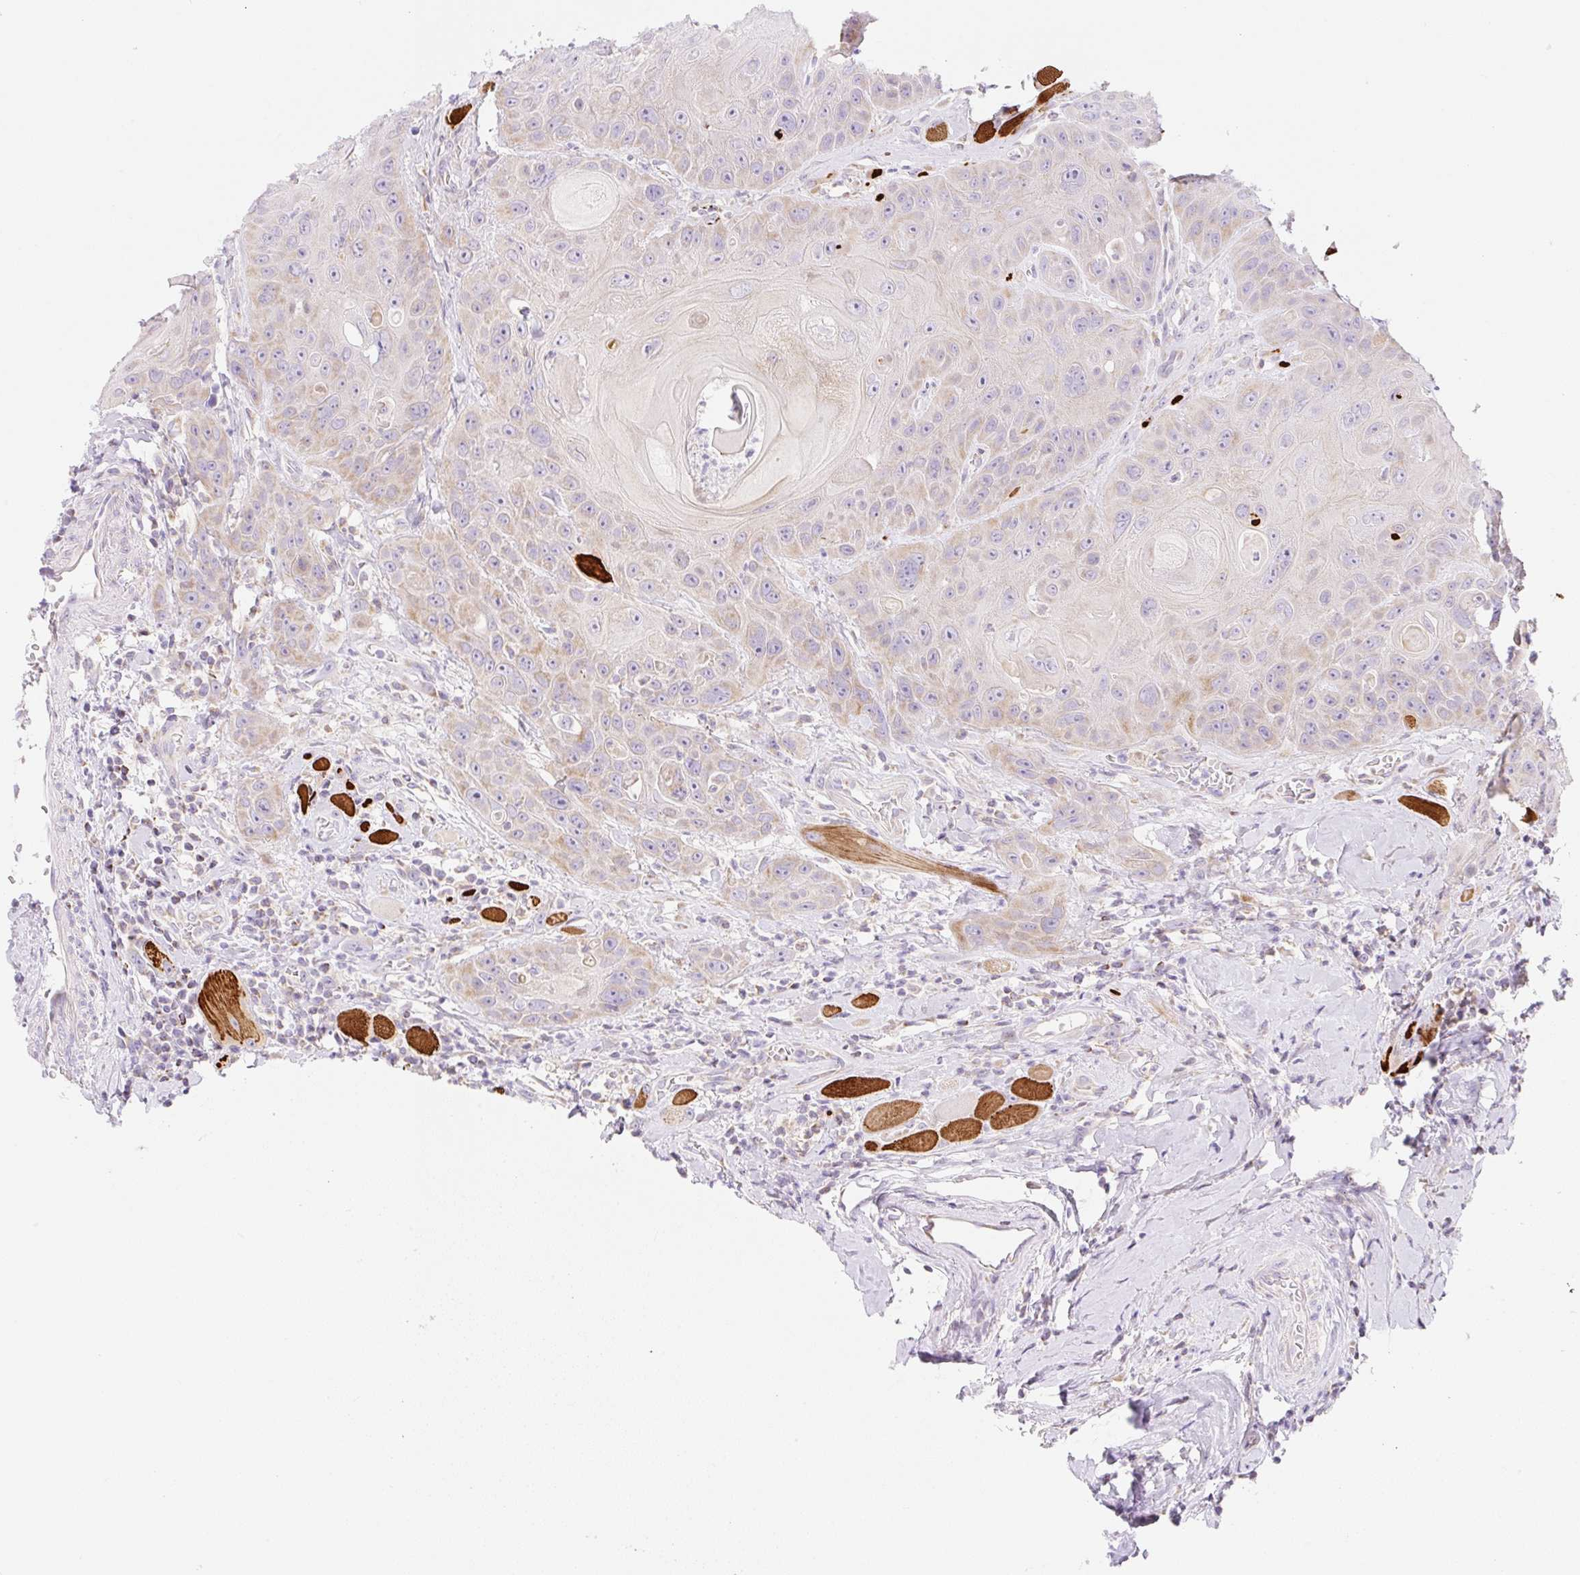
{"staining": {"intensity": "weak", "quantity": "25%-75%", "location": "cytoplasmic/membranous"}, "tissue": "head and neck cancer", "cell_type": "Tumor cells", "image_type": "cancer", "snomed": [{"axis": "morphology", "description": "Squamous cell carcinoma, NOS"}, {"axis": "topography", "description": "Head-Neck"}], "caption": "This image reveals immunohistochemistry staining of human head and neck cancer (squamous cell carcinoma), with low weak cytoplasmic/membranous positivity in about 25%-75% of tumor cells.", "gene": "FOCAD", "patient": {"sex": "female", "age": 59}}